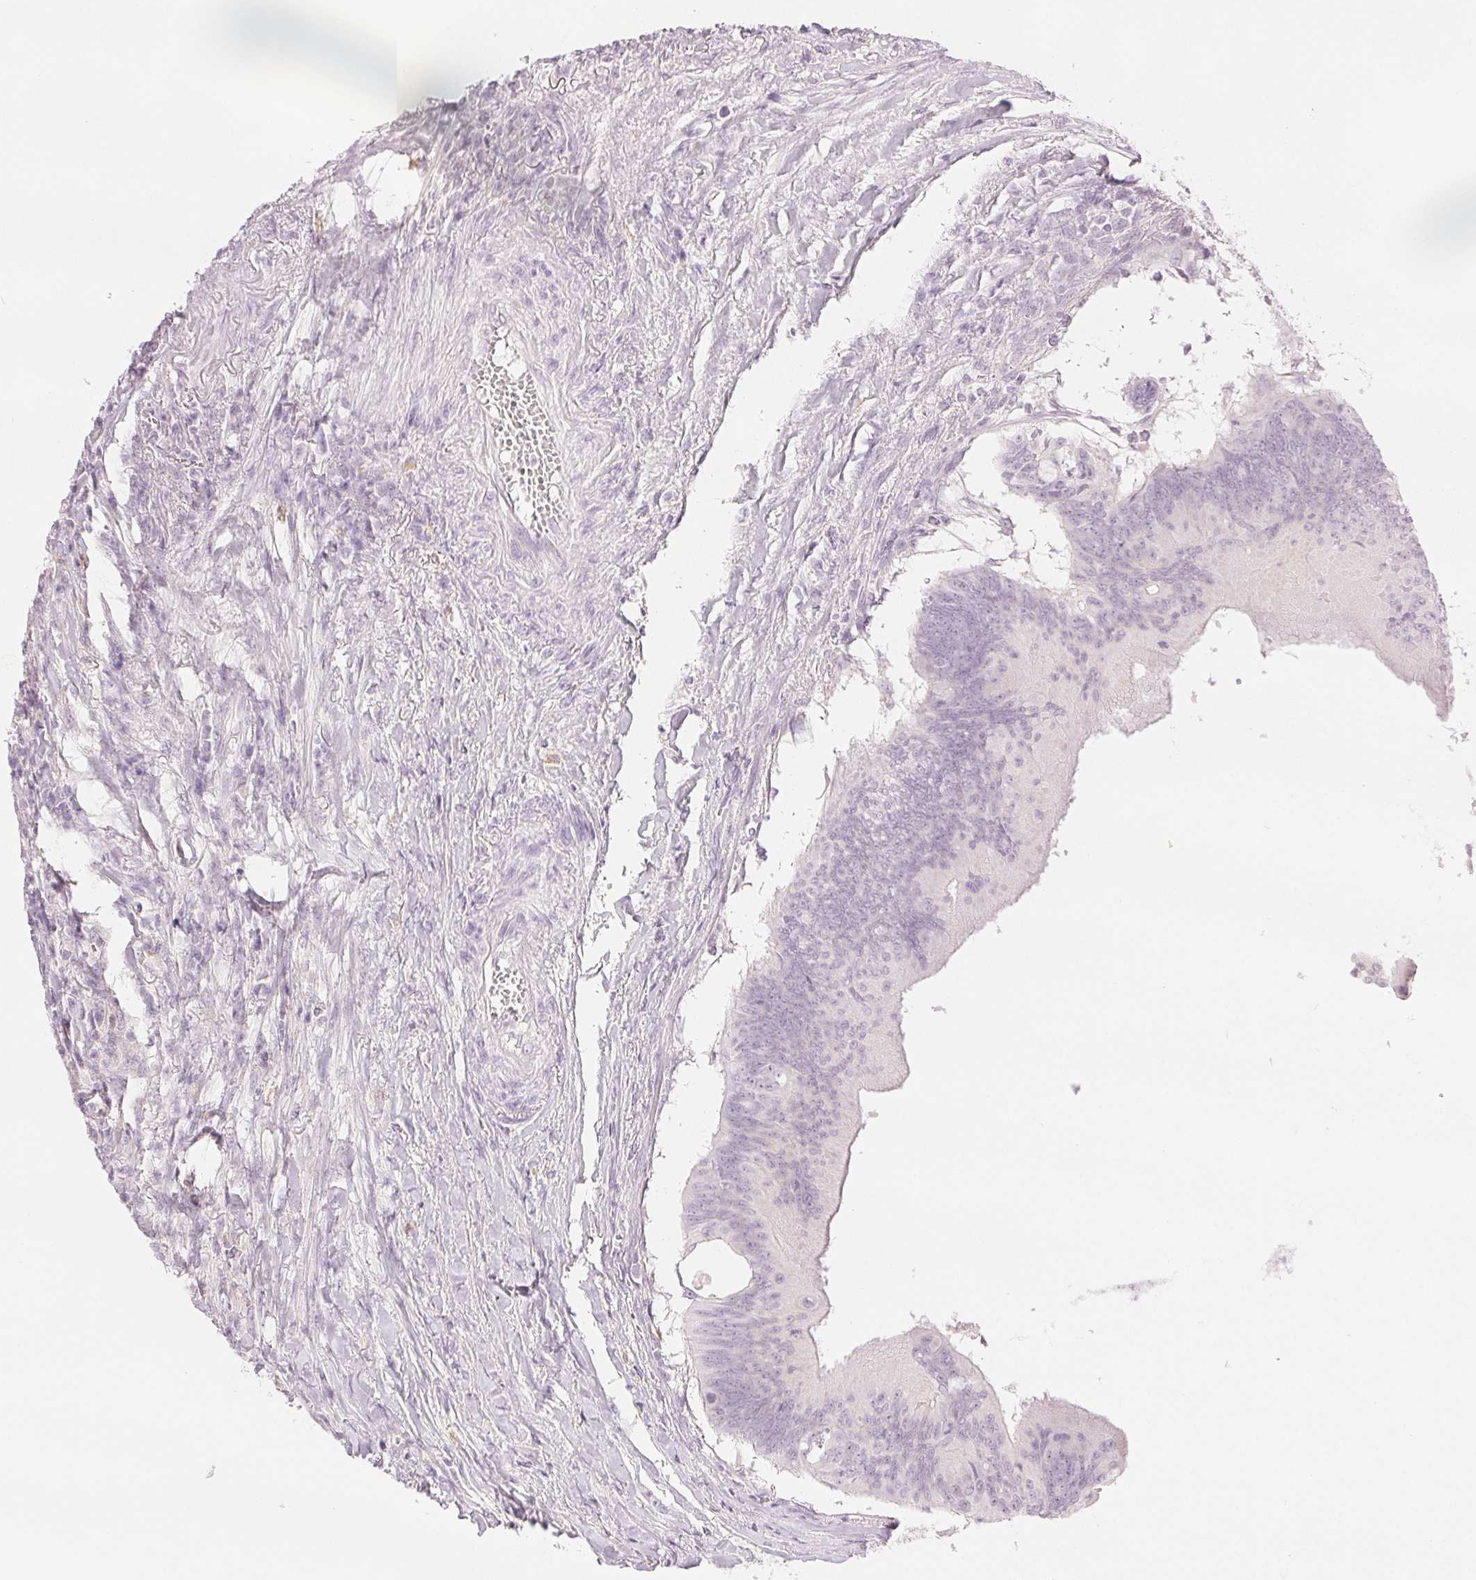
{"staining": {"intensity": "weak", "quantity": "<25%", "location": "cytoplasmic/membranous"}, "tissue": "colorectal cancer", "cell_type": "Tumor cells", "image_type": "cancer", "snomed": [{"axis": "morphology", "description": "Adenocarcinoma, NOS"}, {"axis": "topography", "description": "Colon"}], "caption": "Colorectal cancer was stained to show a protein in brown. There is no significant expression in tumor cells.", "gene": "SLC5A2", "patient": {"sex": "male", "age": 65}}